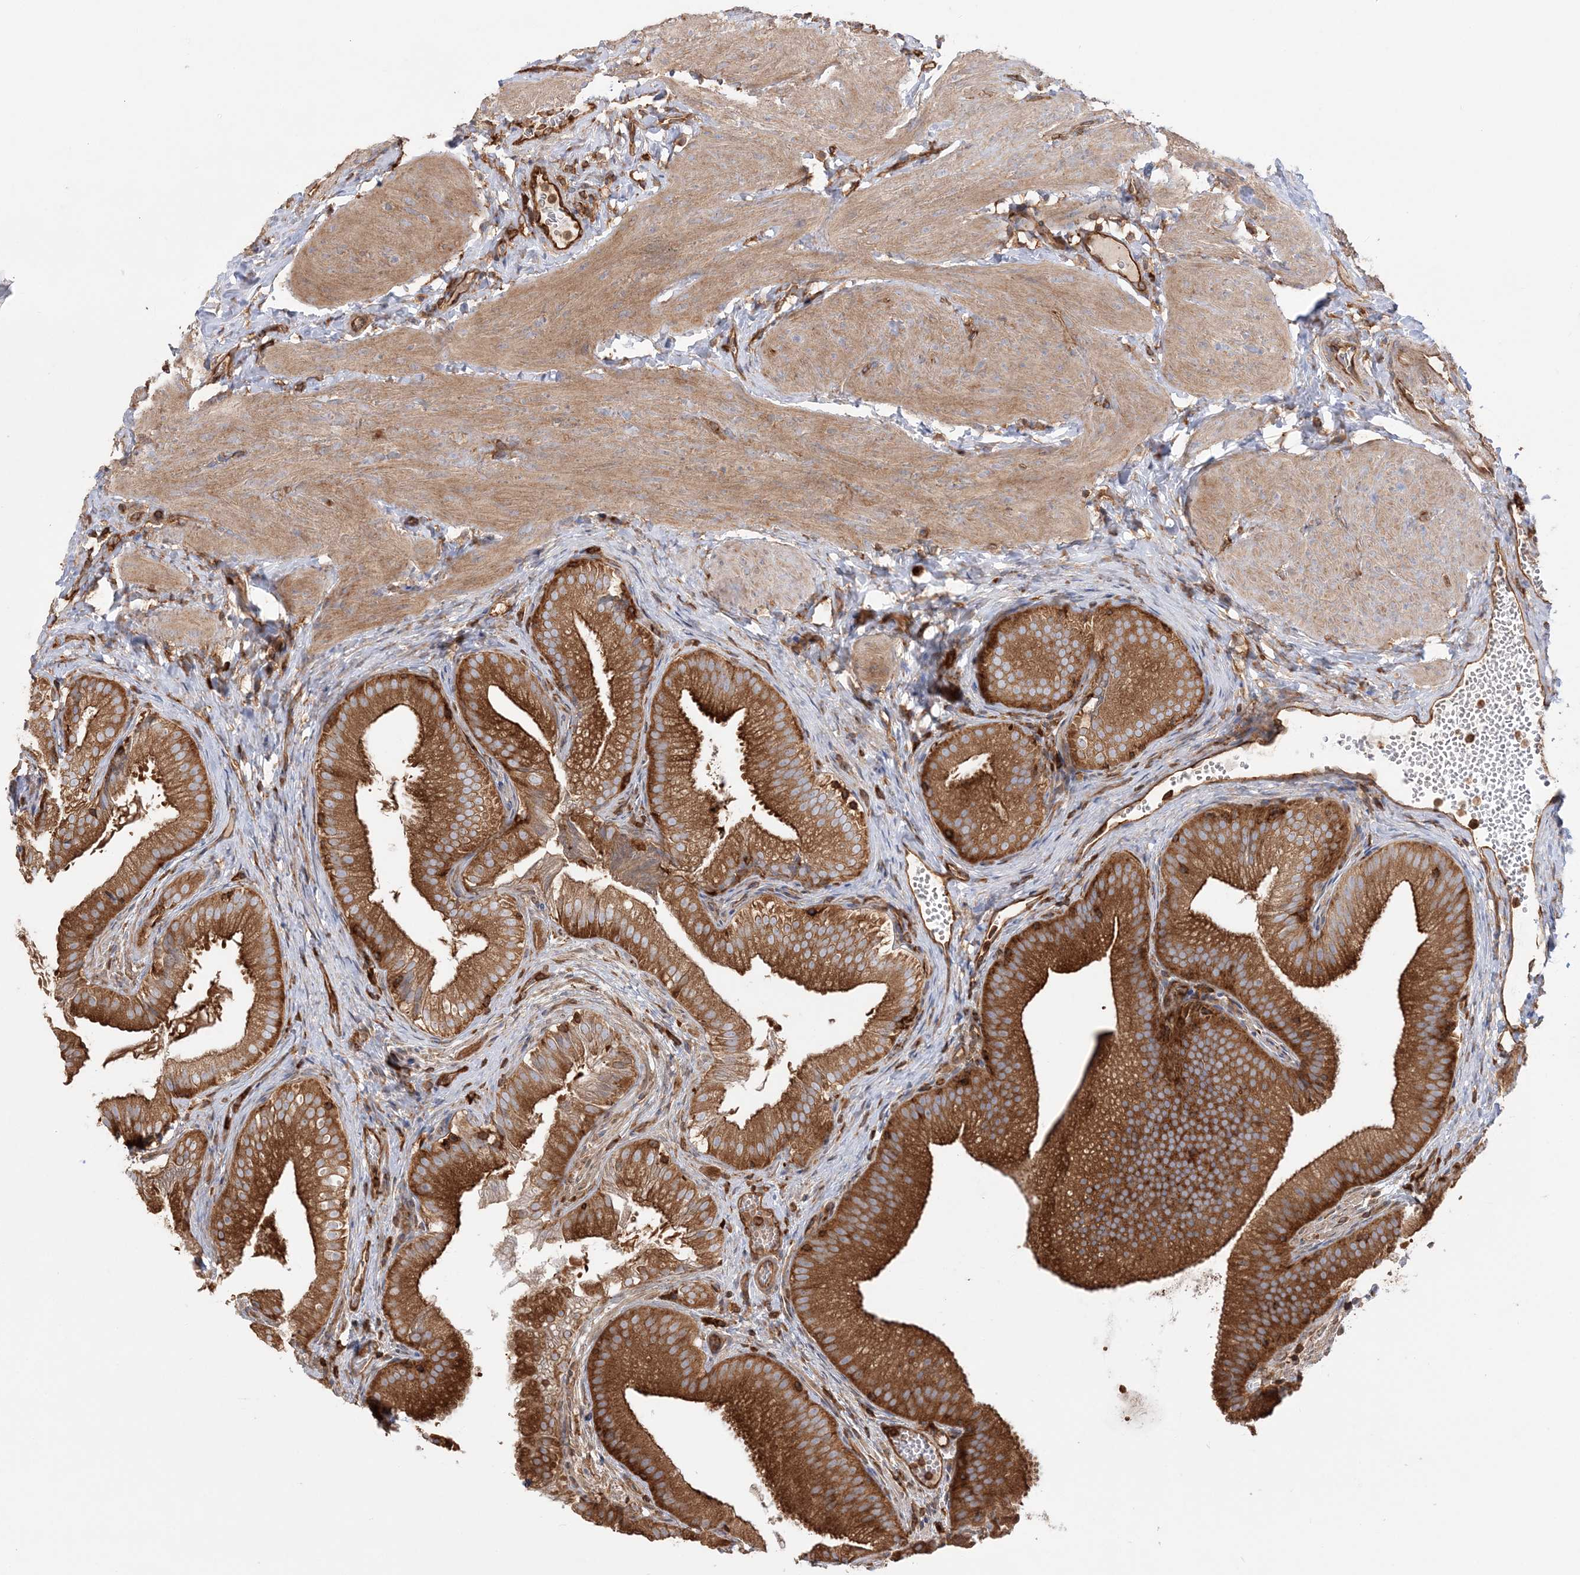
{"staining": {"intensity": "strong", "quantity": ">75%", "location": "cytoplasmic/membranous"}, "tissue": "gallbladder", "cell_type": "Glandular cells", "image_type": "normal", "snomed": [{"axis": "morphology", "description": "Normal tissue, NOS"}, {"axis": "topography", "description": "Gallbladder"}], "caption": "Protein analysis of normal gallbladder displays strong cytoplasmic/membranous positivity in approximately >75% of glandular cells. The protein is stained brown, and the nuclei are stained in blue (DAB (3,3'-diaminobenzidine) IHC with brightfield microscopy, high magnification).", "gene": "TBC1D5", "patient": {"sex": "female", "age": 30}}